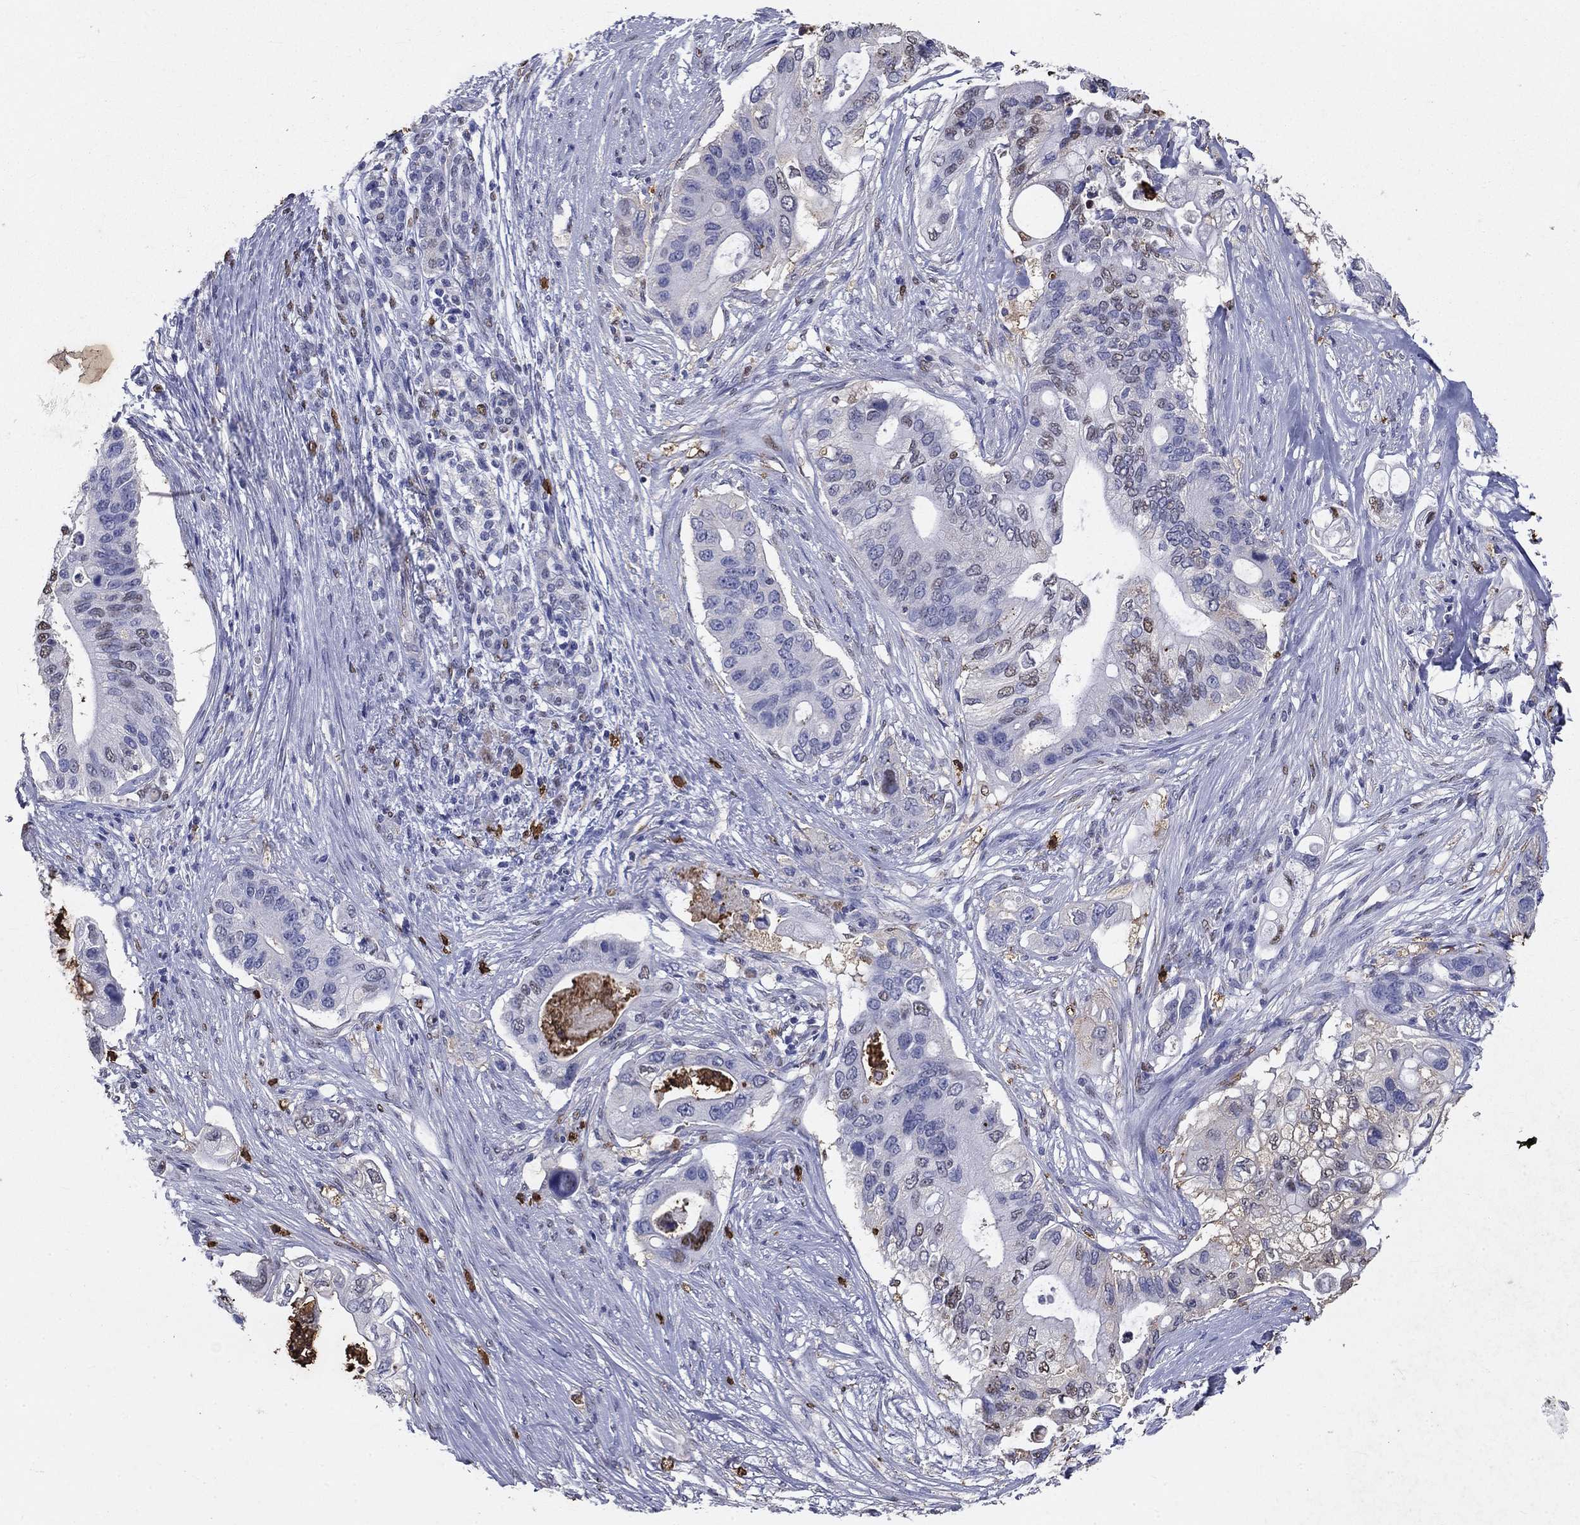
{"staining": {"intensity": "moderate", "quantity": "<25%", "location": "nuclear"}, "tissue": "pancreatic cancer", "cell_type": "Tumor cells", "image_type": "cancer", "snomed": [{"axis": "morphology", "description": "Adenocarcinoma, NOS"}, {"axis": "topography", "description": "Pancreas"}], "caption": "Immunohistochemical staining of human adenocarcinoma (pancreatic) exhibits moderate nuclear protein staining in approximately <25% of tumor cells.", "gene": "IGSF8", "patient": {"sex": "female", "age": 72}}